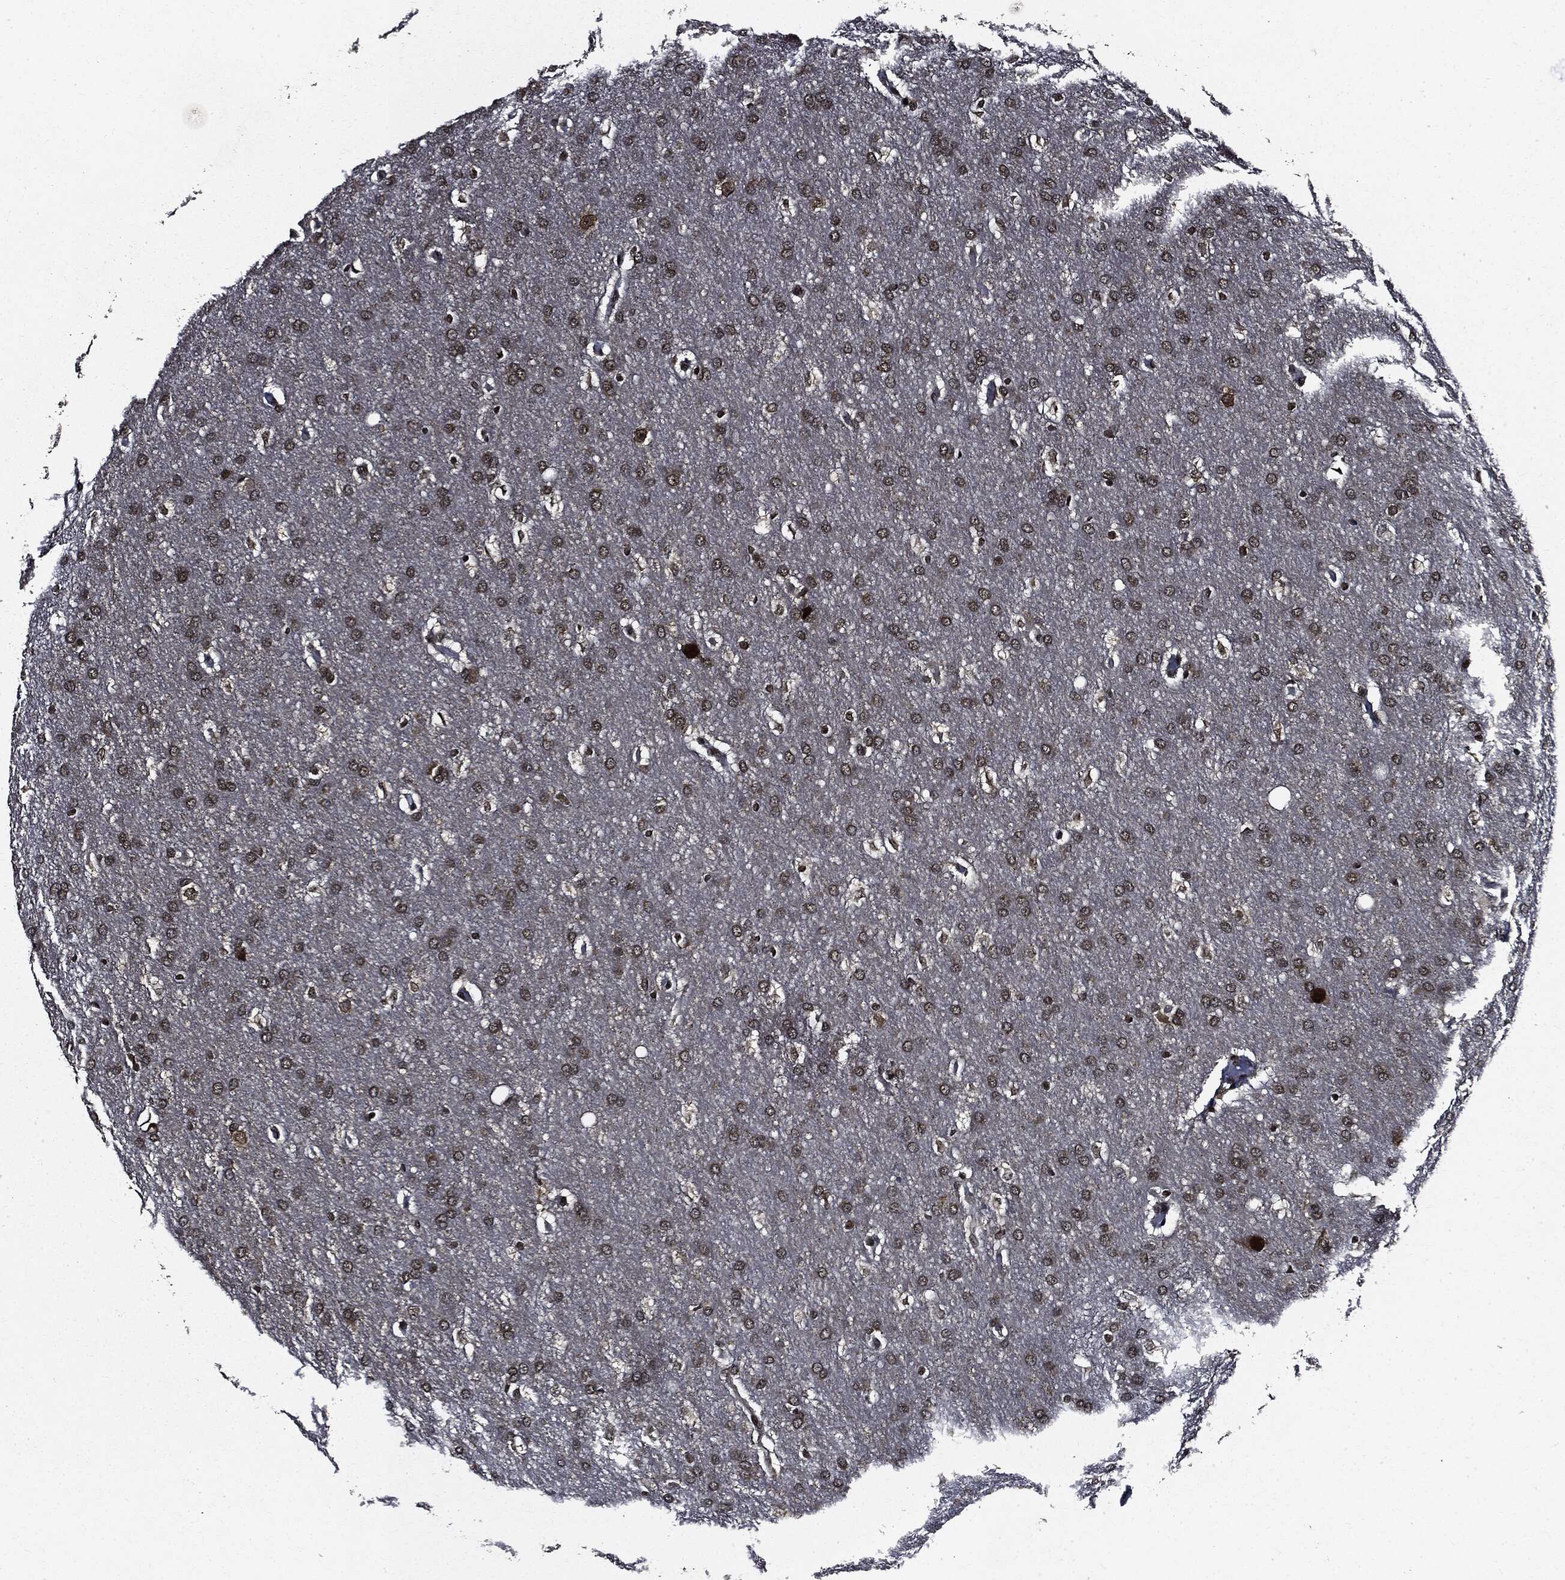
{"staining": {"intensity": "strong", "quantity": "25%-75%", "location": "nuclear"}, "tissue": "glioma", "cell_type": "Tumor cells", "image_type": "cancer", "snomed": [{"axis": "morphology", "description": "Glioma, malignant, Low grade"}, {"axis": "topography", "description": "Brain"}], "caption": "Immunohistochemistry (IHC) histopathology image of human malignant low-grade glioma stained for a protein (brown), which demonstrates high levels of strong nuclear positivity in about 25%-75% of tumor cells.", "gene": "SUGT1", "patient": {"sex": "female", "age": 37}}